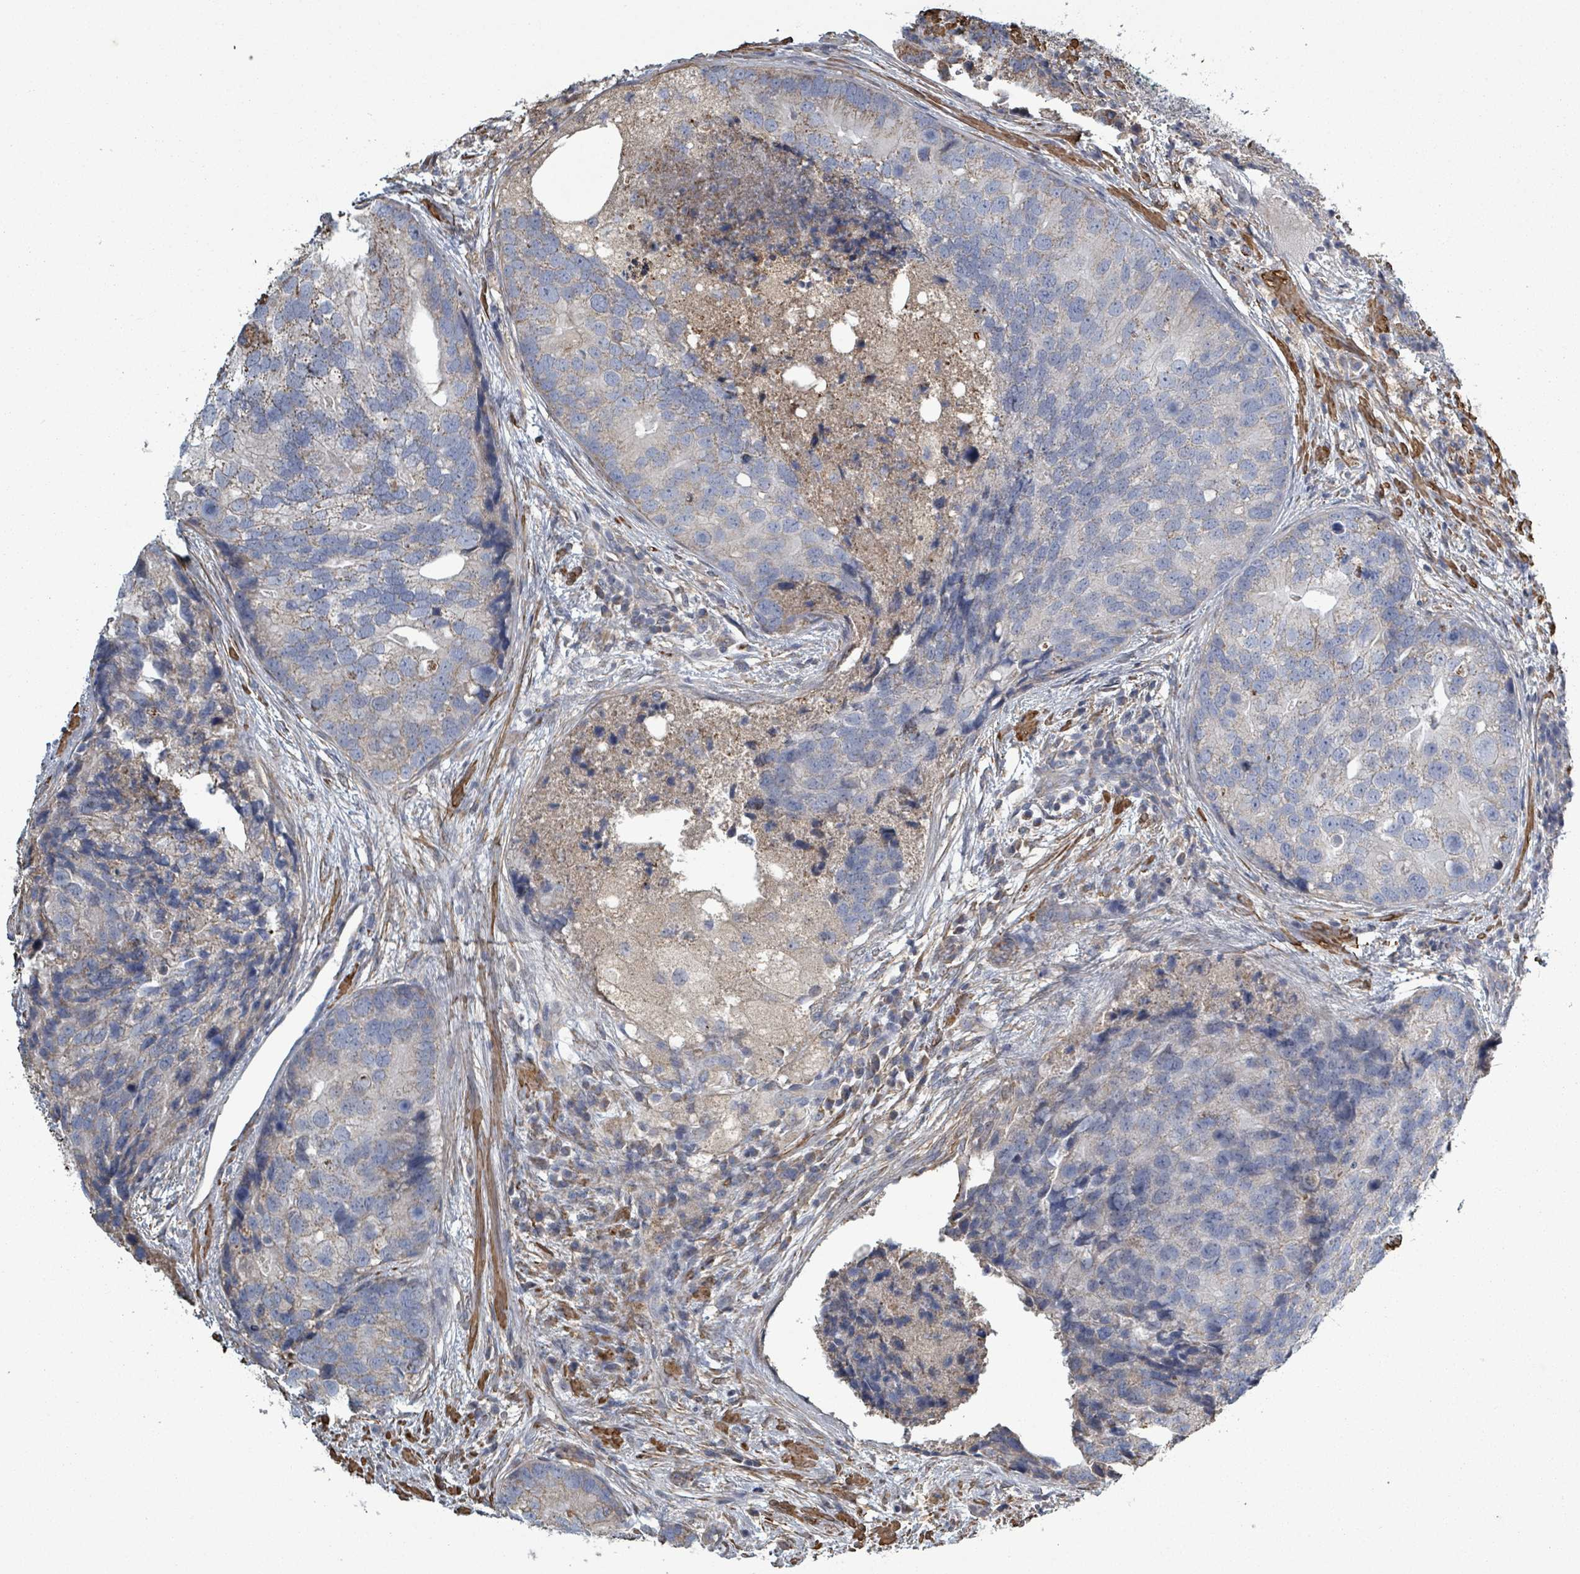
{"staining": {"intensity": "moderate", "quantity": "<25%", "location": "cytoplasmic/membranous"}, "tissue": "prostate cancer", "cell_type": "Tumor cells", "image_type": "cancer", "snomed": [{"axis": "morphology", "description": "Adenocarcinoma, High grade"}, {"axis": "topography", "description": "Prostate"}], "caption": "DAB immunohistochemical staining of prostate cancer displays moderate cytoplasmic/membranous protein positivity in about <25% of tumor cells. (DAB (3,3'-diaminobenzidine) IHC, brown staining for protein, blue staining for nuclei).", "gene": "ADCK1", "patient": {"sex": "male", "age": 62}}